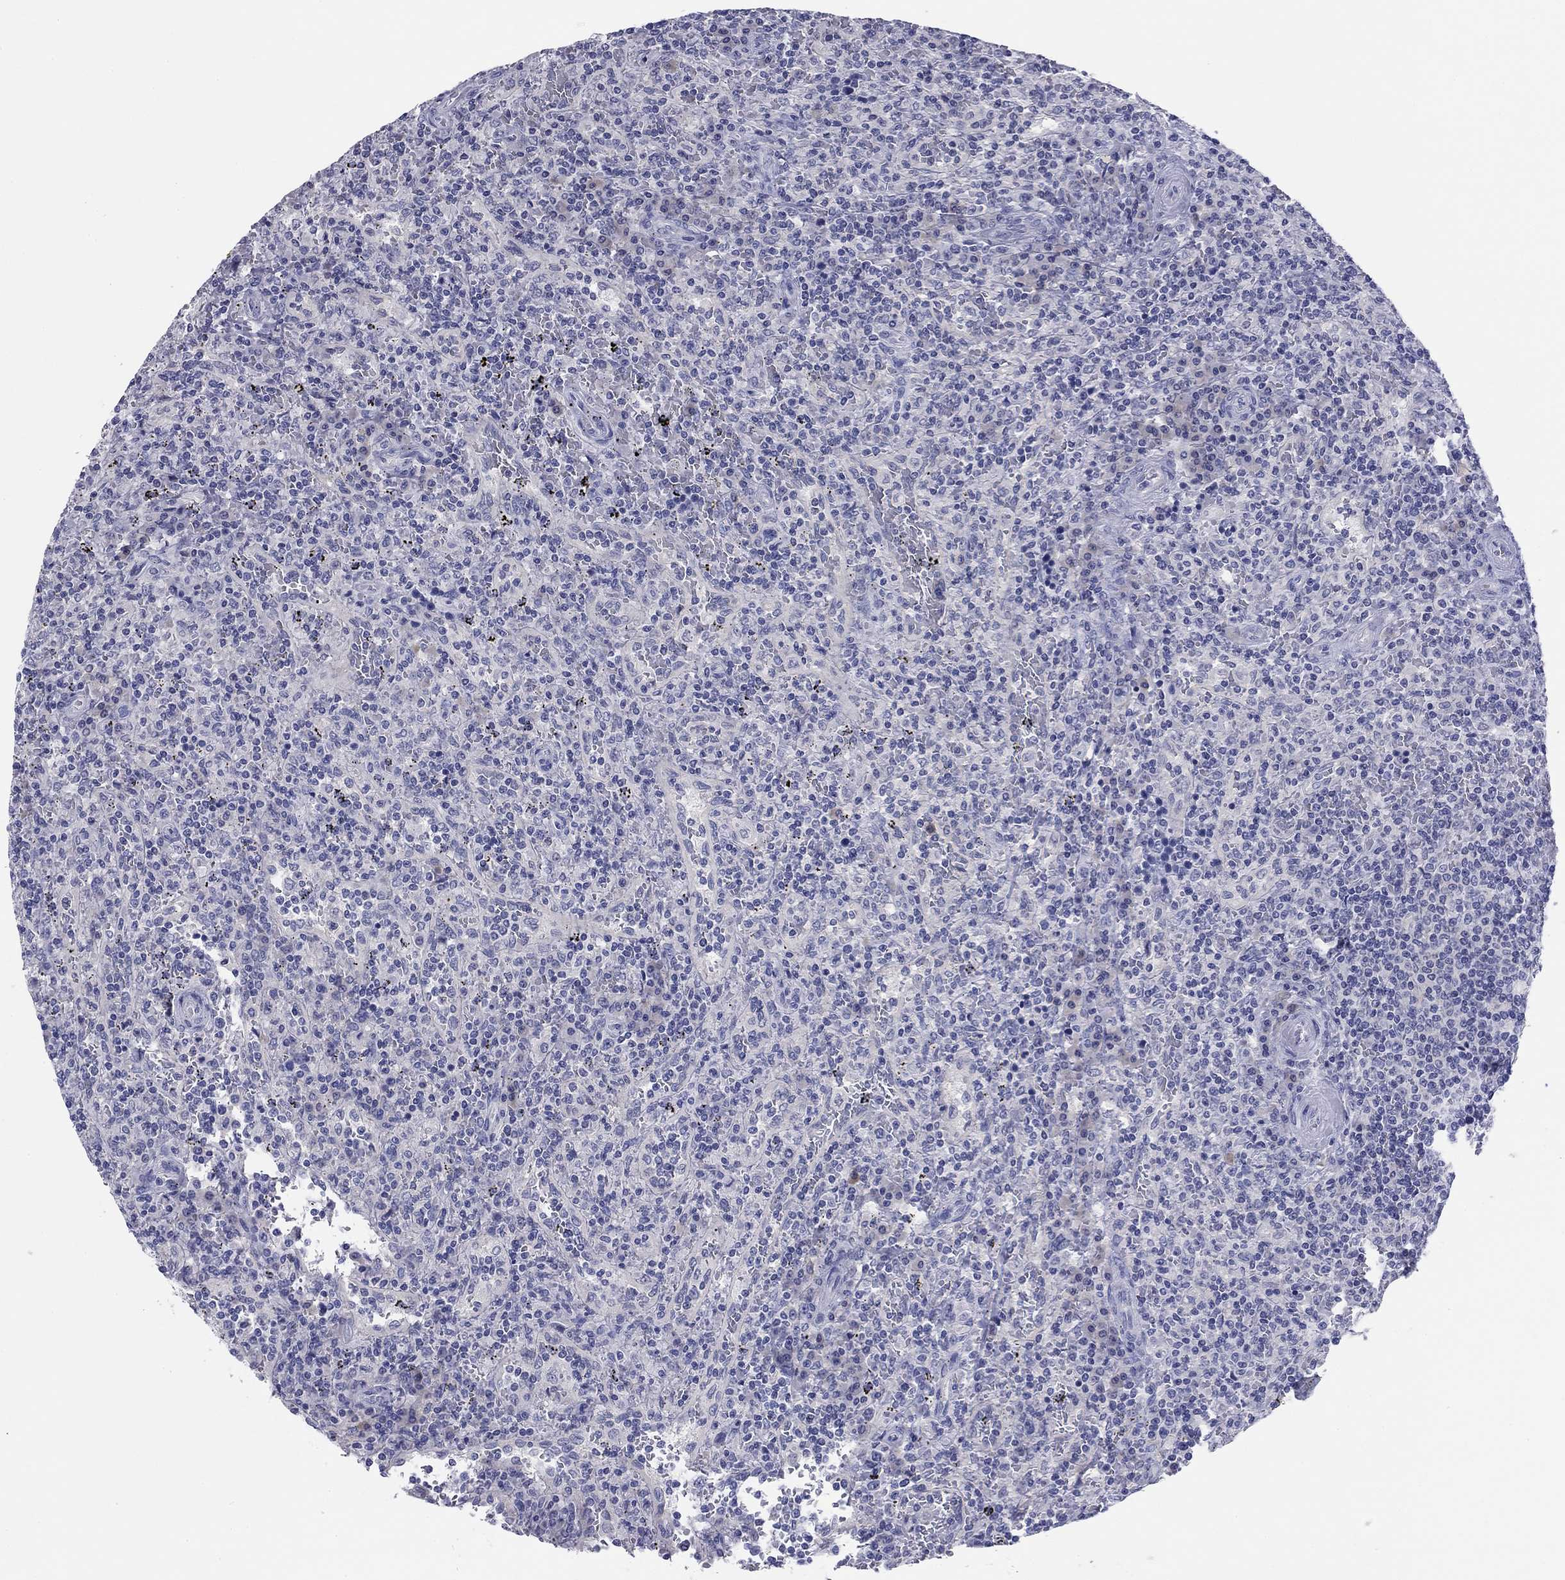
{"staining": {"intensity": "negative", "quantity": "none", "location": "none"}, "tissue": "lymphoma", "cell_type": "Tumor cells", "image_type": "cancer", "snomed": [{"axis": "morphology", "description": "Malignant lymphoma, non-Hodgkin's type, Low grade"}, {"axis": "topography", "description": "Spleen"}], "caption": "Immunohistochemistry of lymphoma shows no staining in tumor cells.", "gene": "ABCC2", "patient": {"sex": "male", "age": 62}}